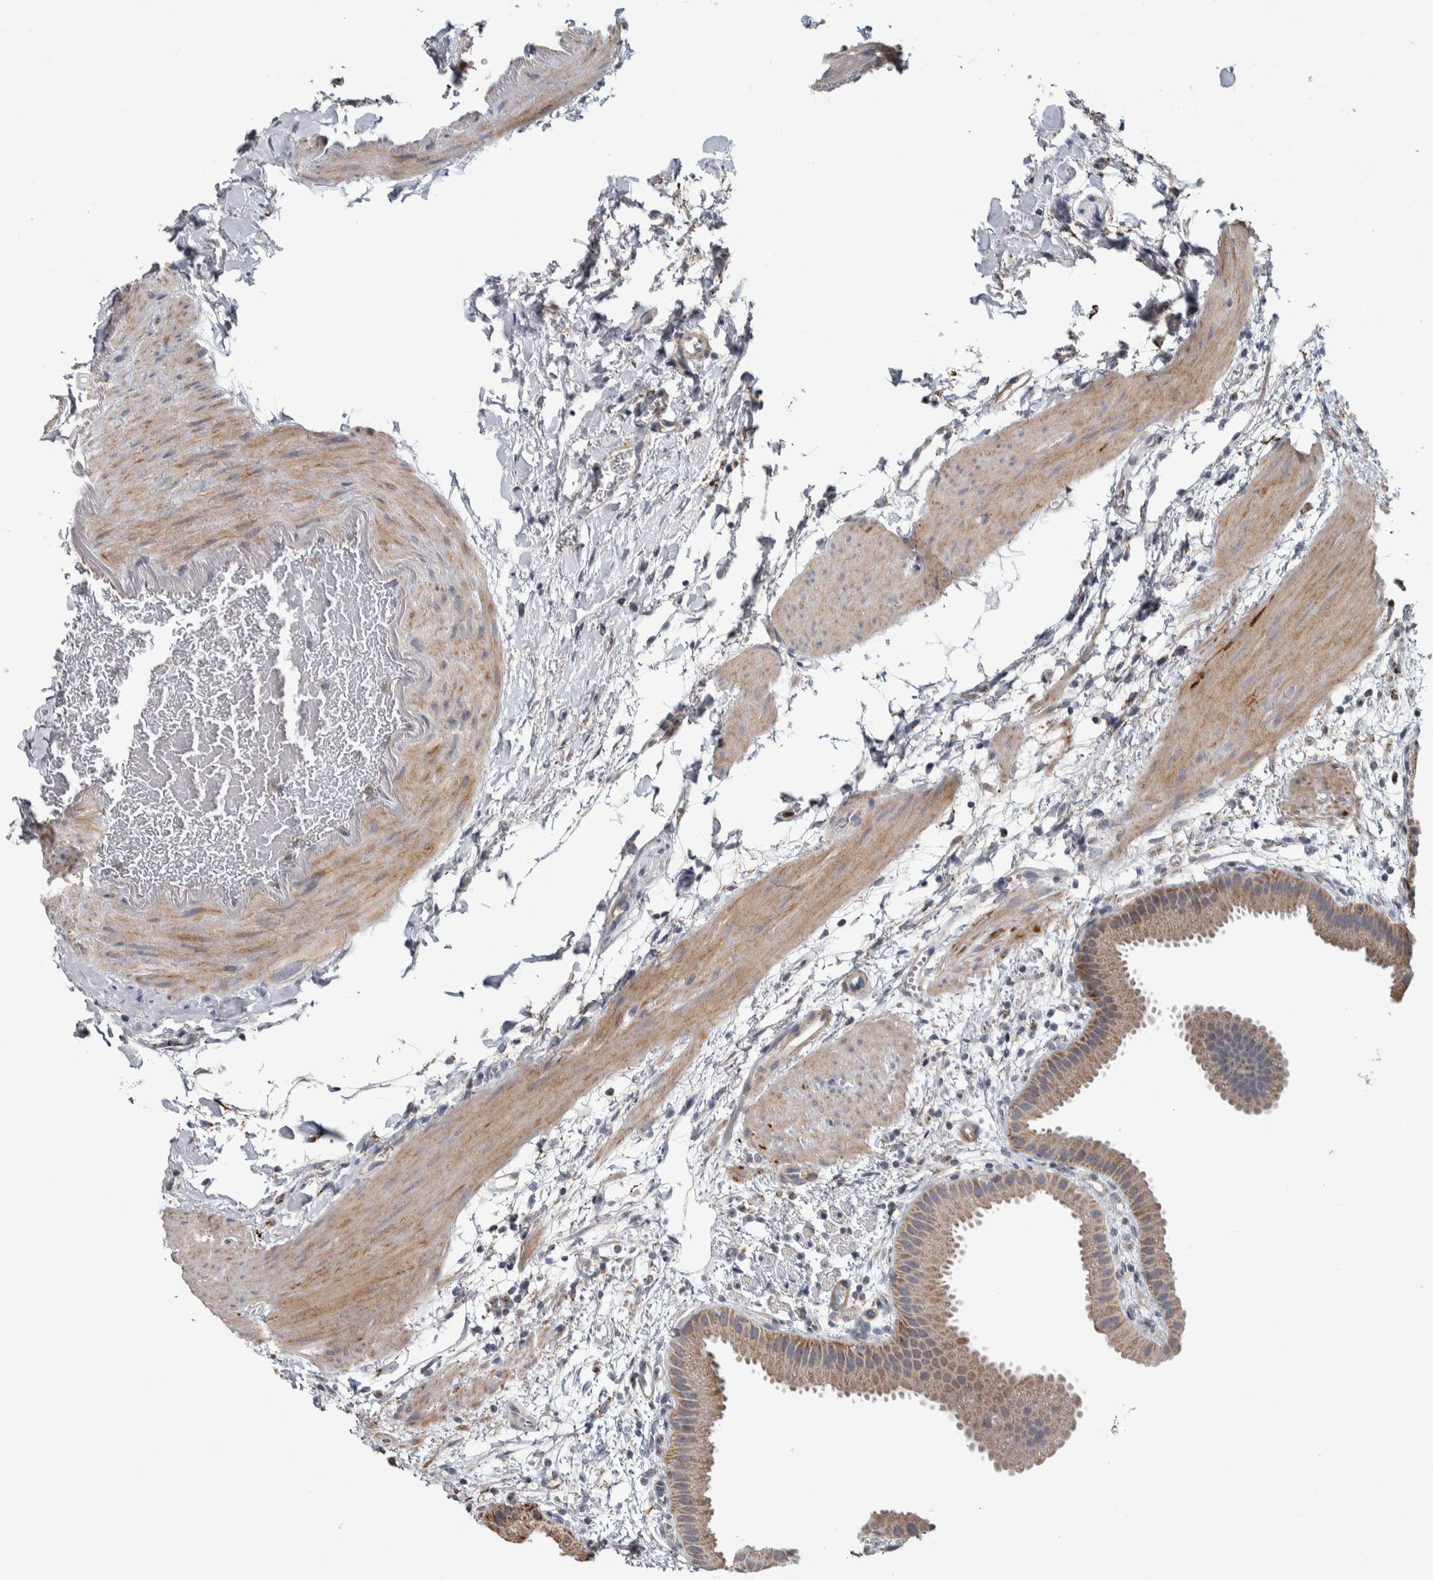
{"staining": {"intensity": "weak", "quantity": "25%-75%", "location": "cytoplasmic/membranous"}, "tissue": "gallbladder", "cell_type": "Glandular cells", "image_type": "normal", "snomed": [{"axis": "morphology", "description": "Normal tissue, NOS"}, {"axis": "topography", "description": "Gallbladder"}], "caption": "A brown stain shows weak cytoplasmic/membranous staining of a protein in glandular cells of unremarkable gallbladder.", "gene": "FAM78A", "patient": {"sex": "female", "age": 64}}